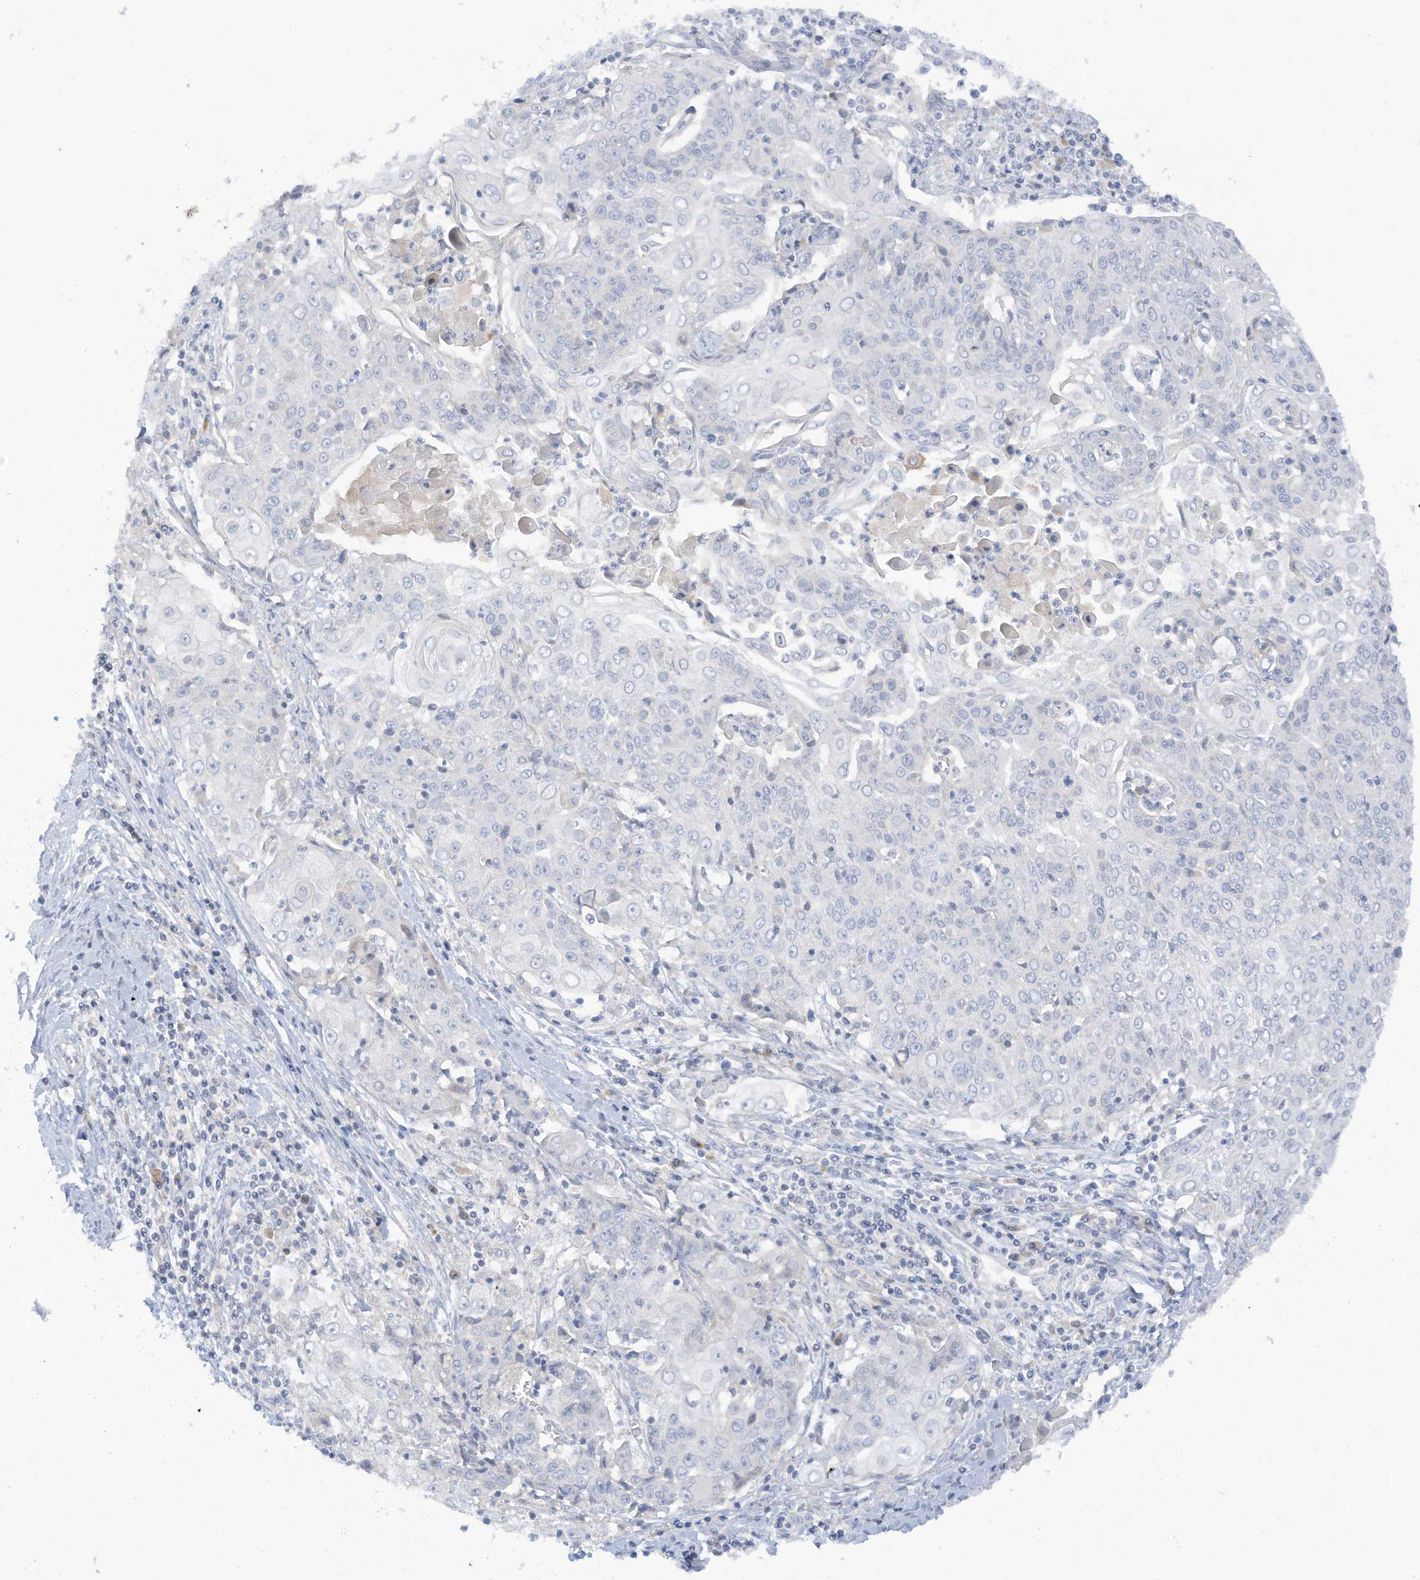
{"staining": {"intensity": "negative", "quantity": "none", "location": "none"}, "tissue": "cervical cancer", "cell_type": "Tumor cells", "image_type": "cancer", "snomed": [{"axis": "morphology", "description": "Squamous cell carcinoma, NOS"}, {"axis": "topography", "description": "Cervix"}], "caption": "This is a photomicrograph of immunohistochemistry (IHC) staining of cervical cancer (squamous cell carcinoma), which shows no staining in tumor cells.", "gene": "LRRN2", "patient": {"sex": "female", "age": 48}}